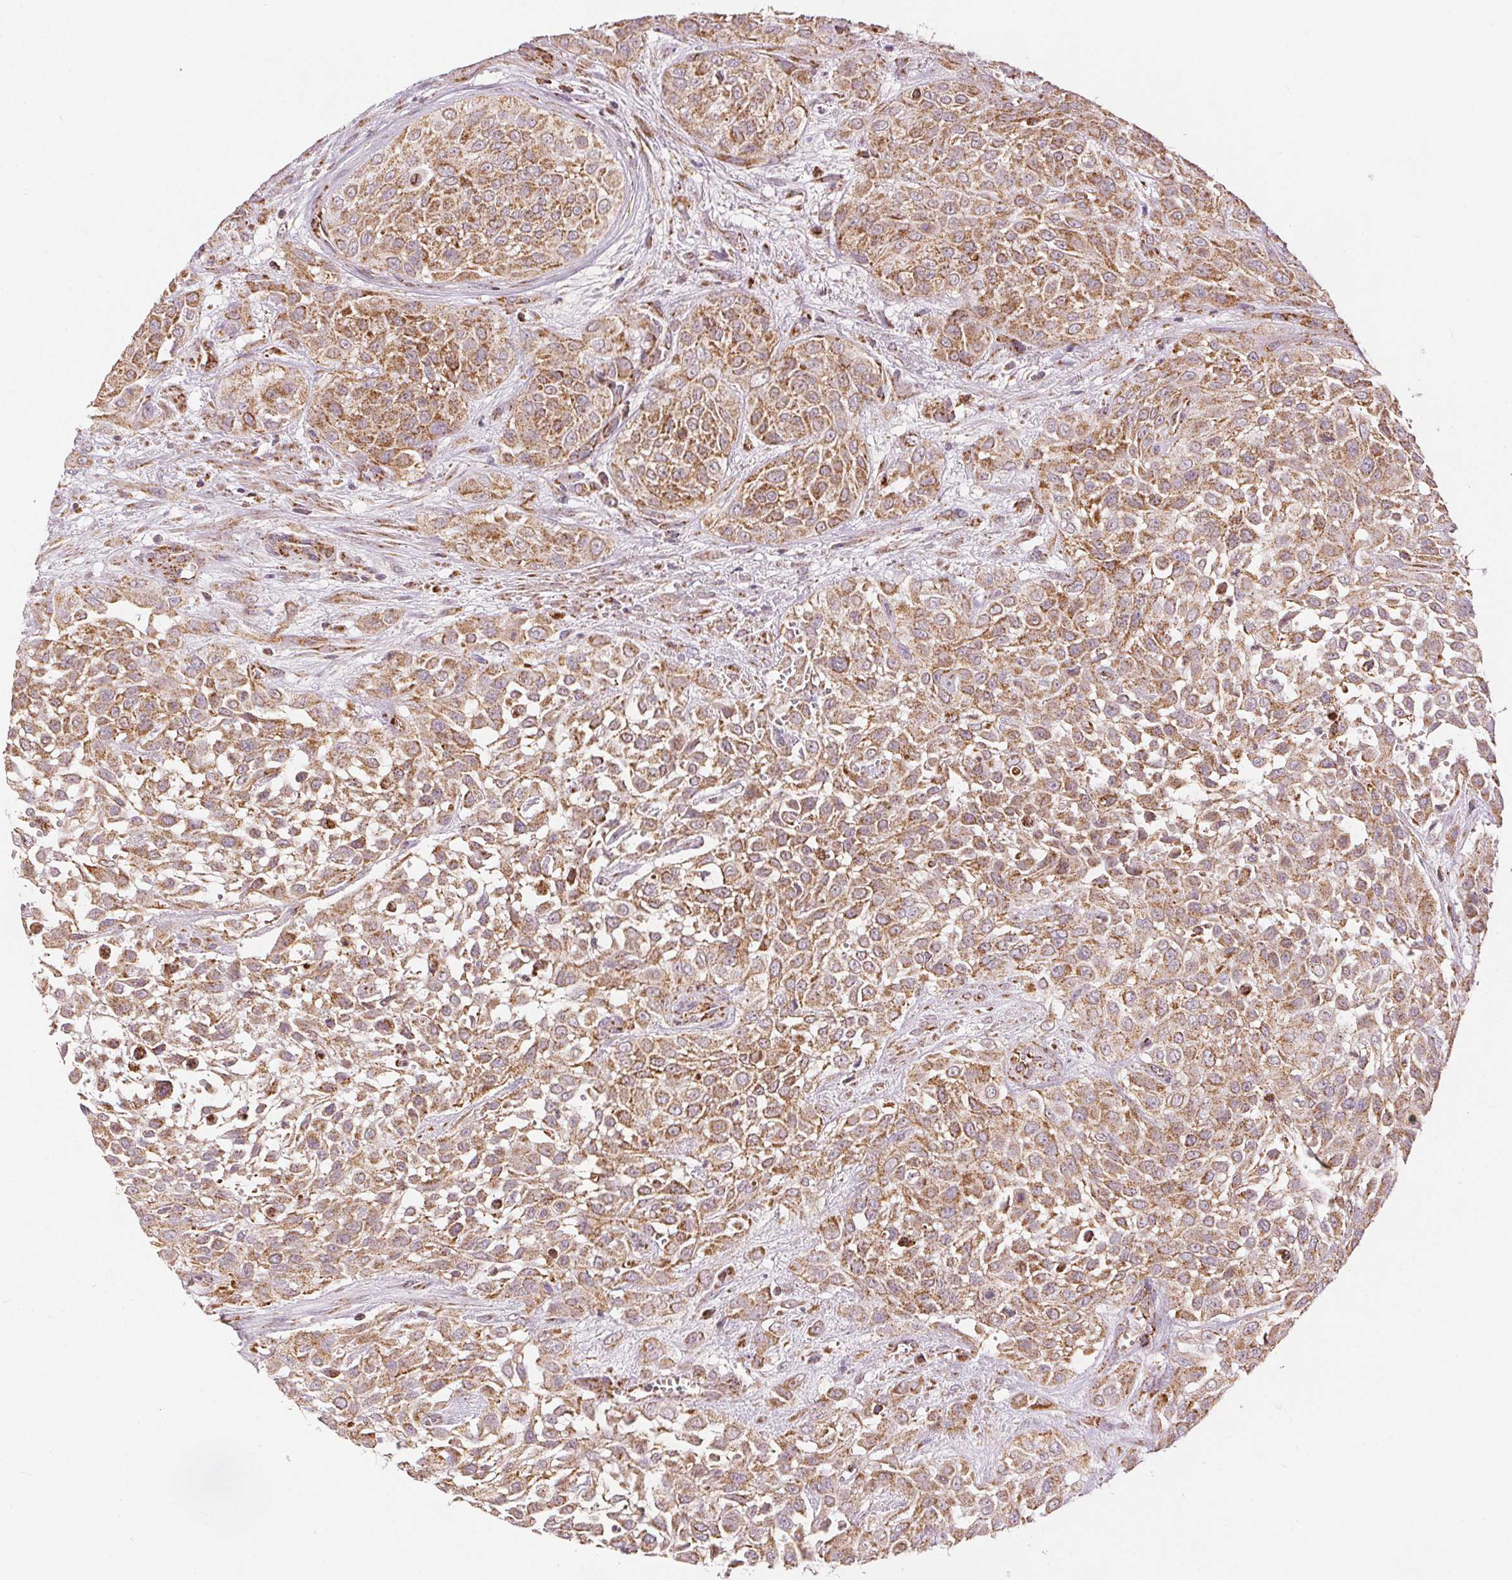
{"staining": {"intensity": "moderate", "quantity": ">75%", "location": "cytoplasmic/membranous"}, "tissue": "urothelial cancer", "cell_type": "Tumor cells", "image_type": "cancer", "snomed": [{"axis": "morphology", "description": "Urothelial carcinoma, High grade"}, {"axis": "topography", "description": "Urinary bladder"}], "caption": "The micrograph shows staining of high-grade urothelial carcinoma, revealing moderate cytoplasmic/membranous protein positivity (brown color) within tumor cells.", "gene": "SDHB", "patient": {"sex": "male", "age": 57}}